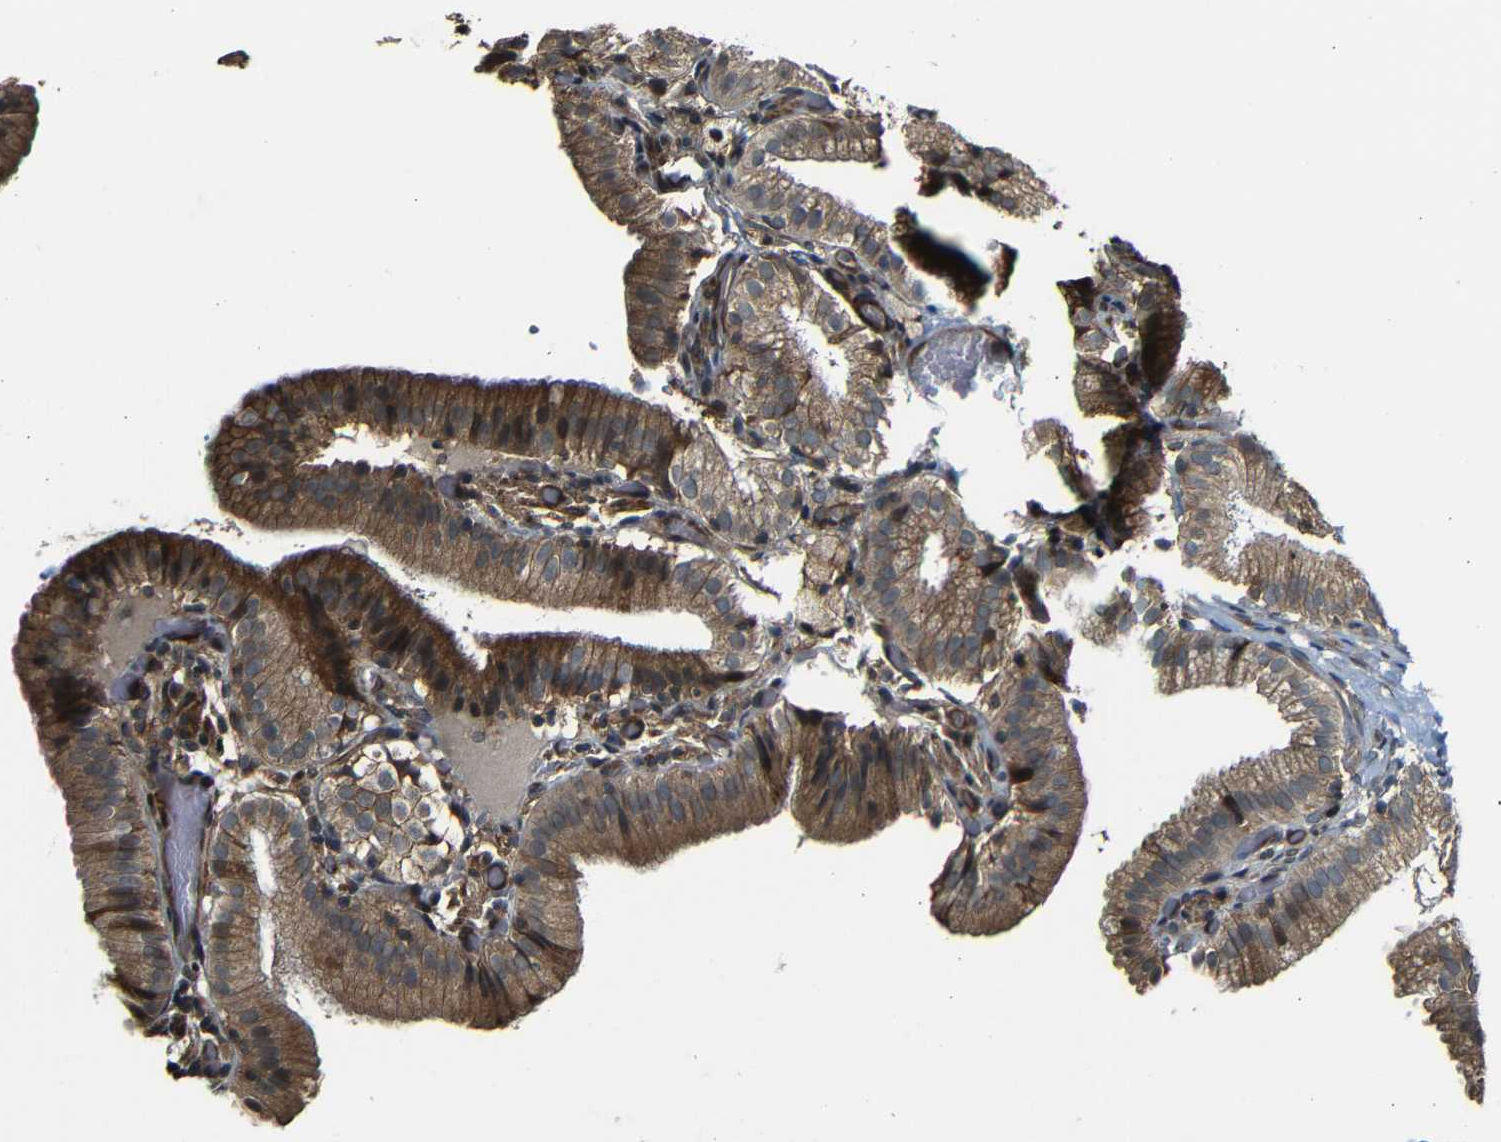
{"staining": {"intensity": "strong", "quantity": ">75%", "location": "cytoplasmic/membranous"}, "tissue": "gallbladder", "cell_type": "Glandular cells", "image_type": "normal", "snomed": [{"axis": "morphology", "description": "Normal tissue, NOS"}, {"axis": "topography", "description": "Gallbladder"}], "caption": "Immunohistochemical staining of unremarkable gallbladder reveals strong cytoplasmic/membranous protein staining in approximately >75% of glandular cells. (DAB IHC, brown staining for protein, blue staining for nuclei).", "gene": "RELL1", "patient": {"sex": "male", "age": 54}}